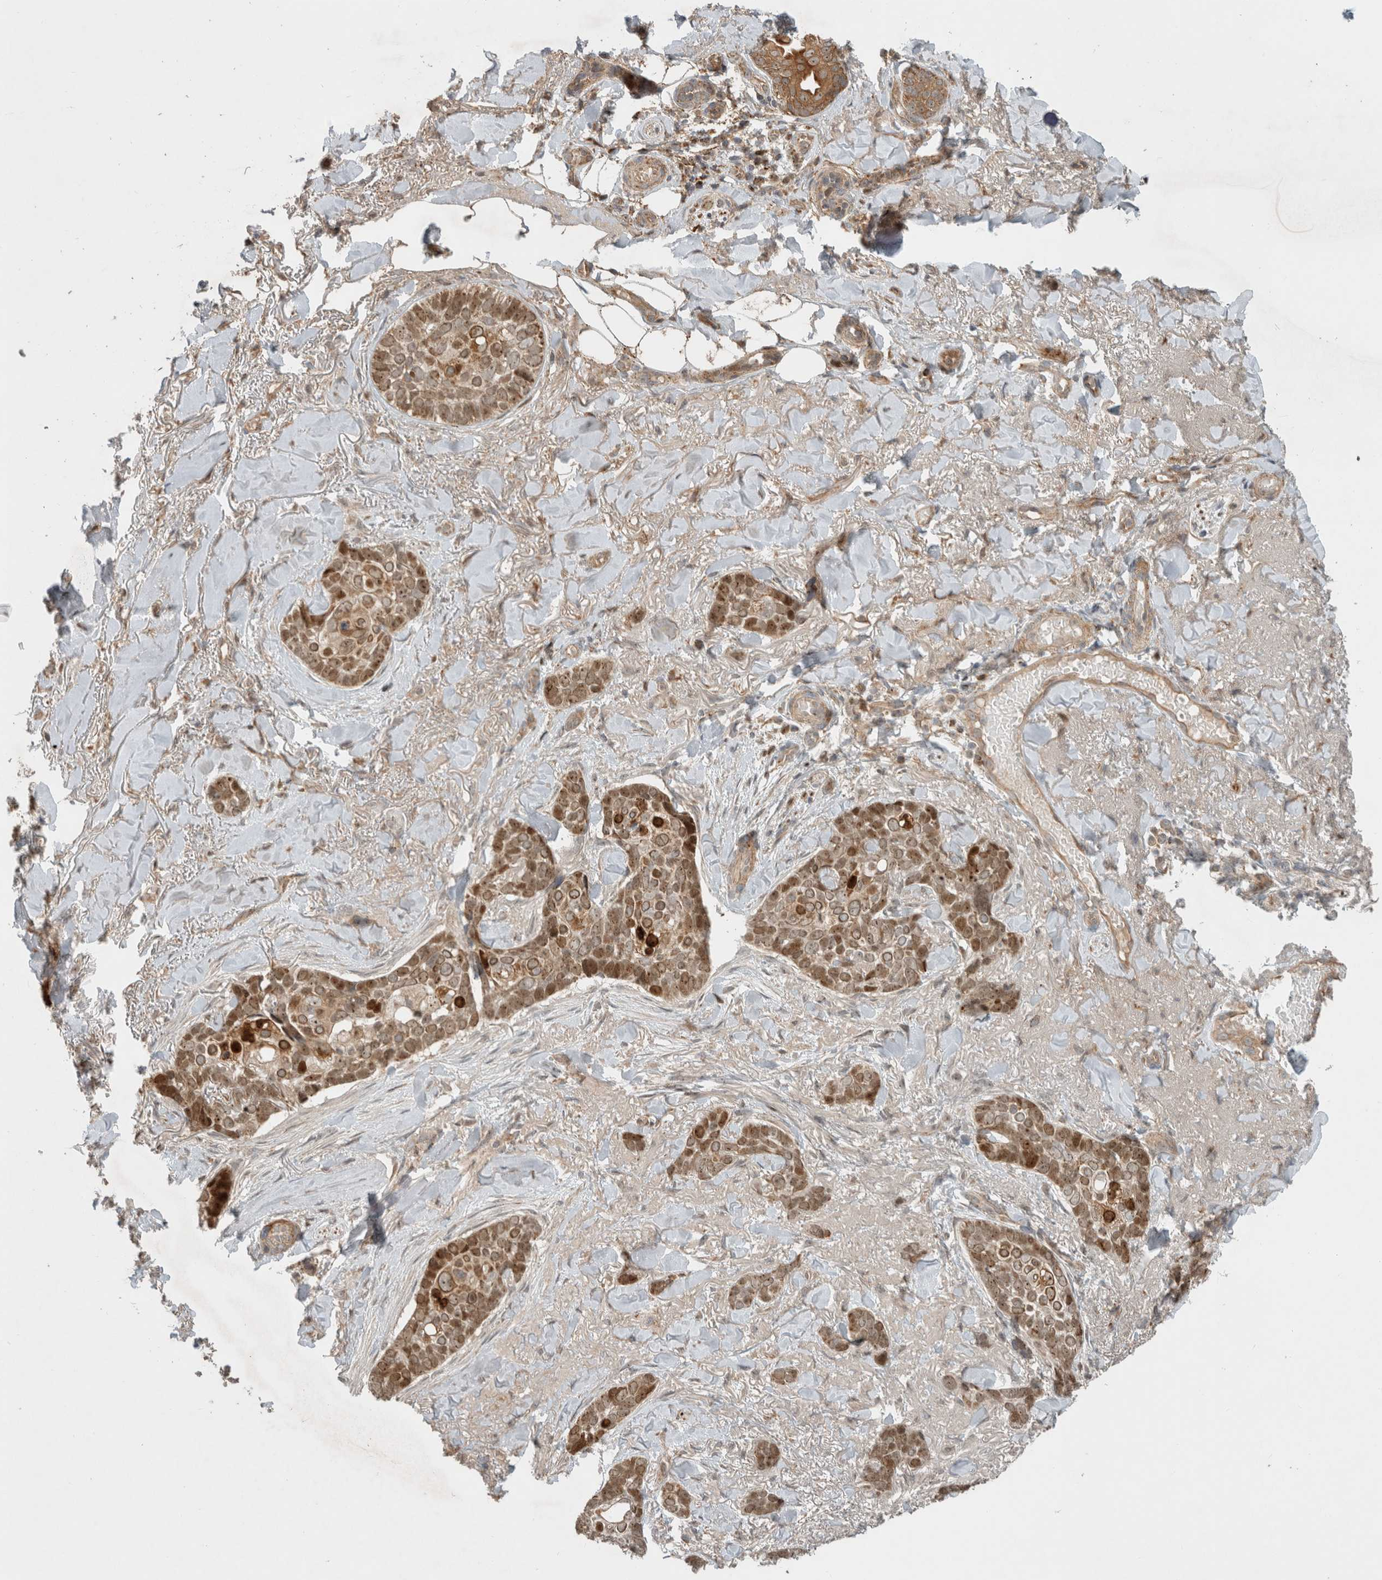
{"staining": {"intensity": "moderate", "quantity": ">75%", "location": "cytoplasmic/membranous,nuclear"}, "tissue": "skin cancer", "cell_type": "Tumor cells", "image_type": "cancer", "snomed": [{"axis": "morphology", "description": "Basal cell carcinoma"}, {"axis": "topography", "description": "Skin"}], "caption": "Skin cancer (basal cell carcinoma) stained with a protein marker demonstrates moderate staining in tumor cells.", "gene": "INSRR", "patient": {"sex": "female", "age": 82}}